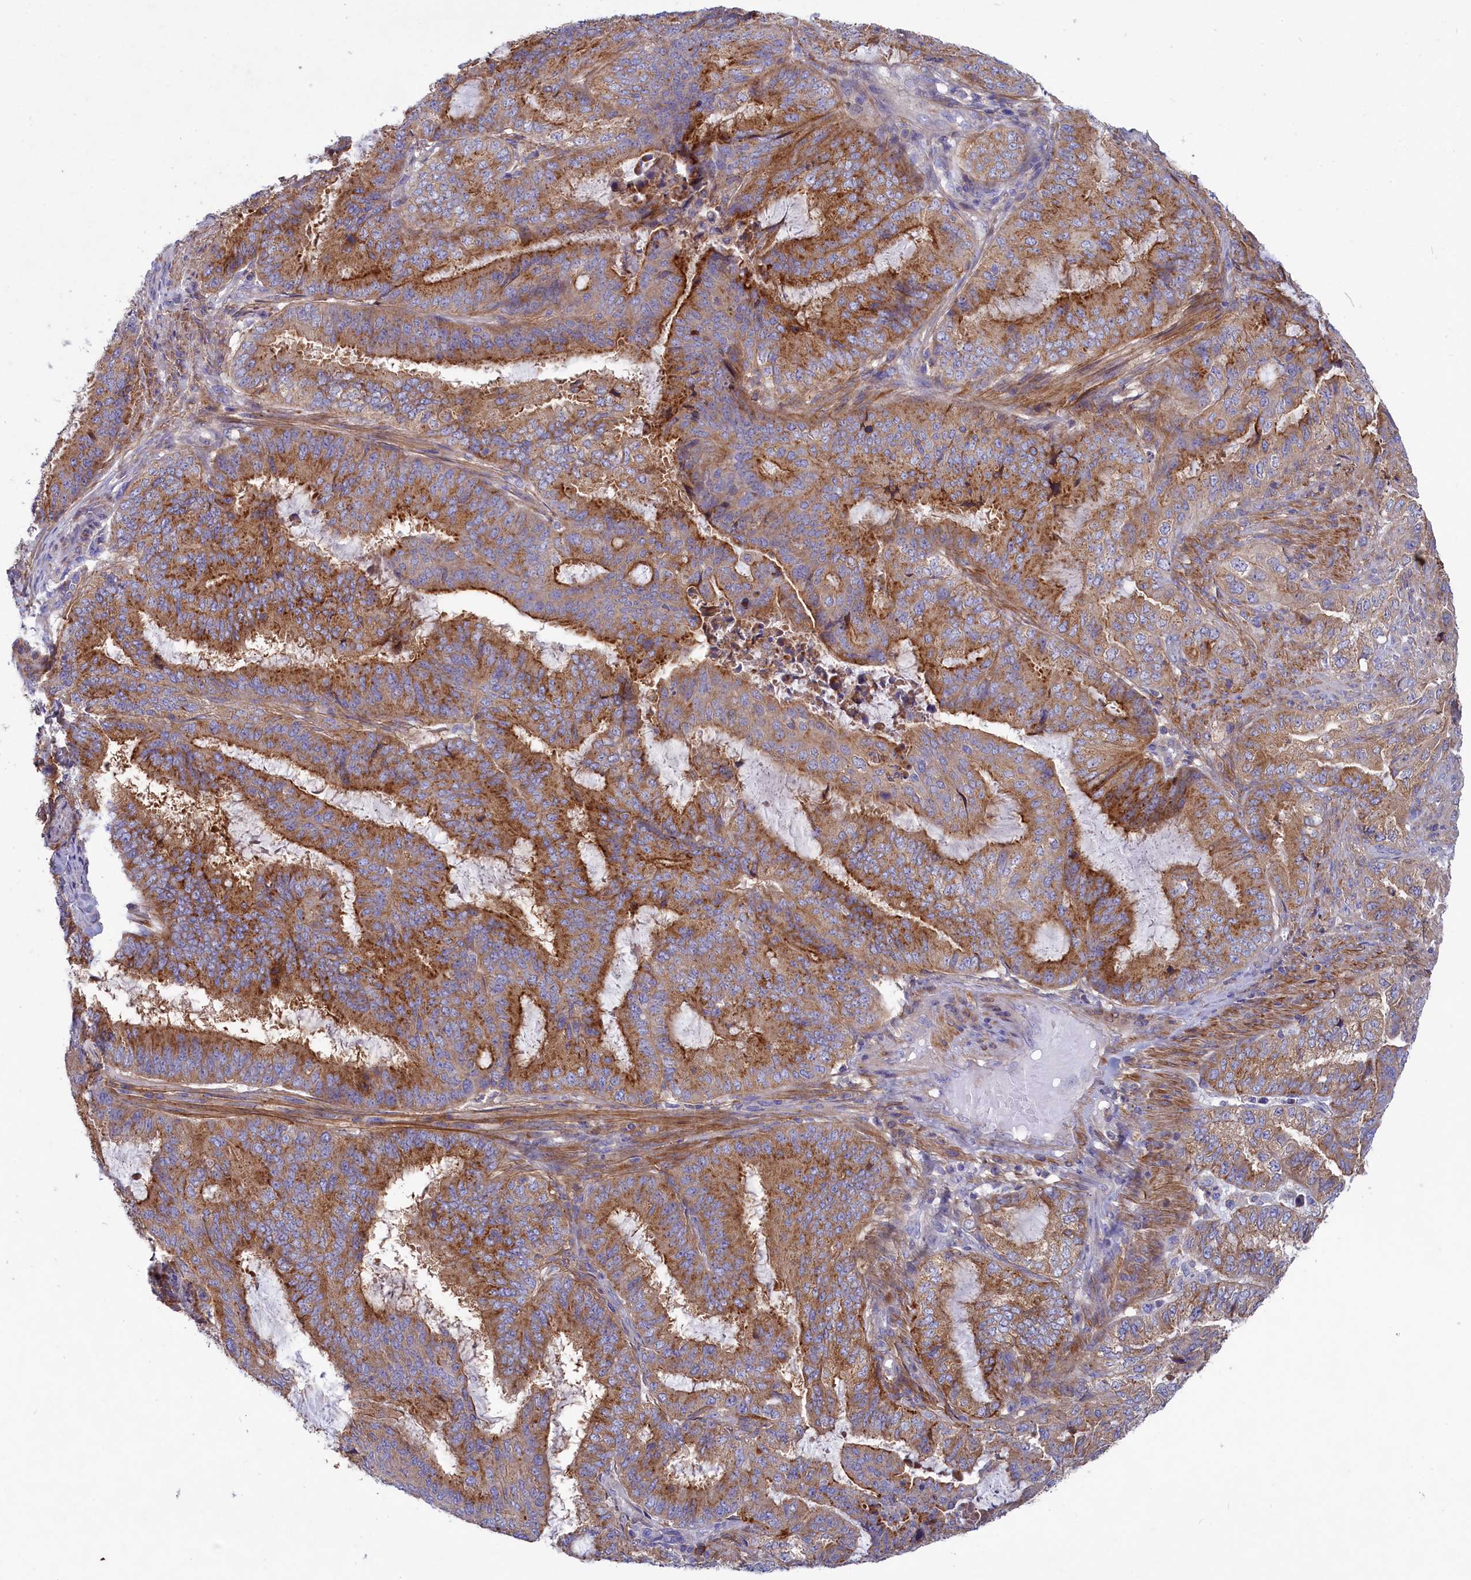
{"staining": {"intensity": "moderate", "quantity": ">75%", "location": "cytoplasmic/membranous"}, "tissue": "endometrial cancer", "cell_type": "Tumor cells", "image_type": "cancer", "snomed": [{"axis": "morphology", "description": "Adenocarcinoma, NOS"}, {"axis": "topography", "description": "Endometrium"}], "caption": "Immunohistochemistry staining of adenocarcinoma (endometrial), which displays medium levels of moderate cytoplasmic/membranous expression in about >75% of tumor cells indicating moderate cytoplasmic/membranous protein staining. The staining was performed using DAB (3,3'-diaminobenzidine) (brown) for protein detection and nuclei were counterstained in hematoxylin (blue).", "gene": "SCAMP4", "patient": {"sex": "female", "age": 51}}